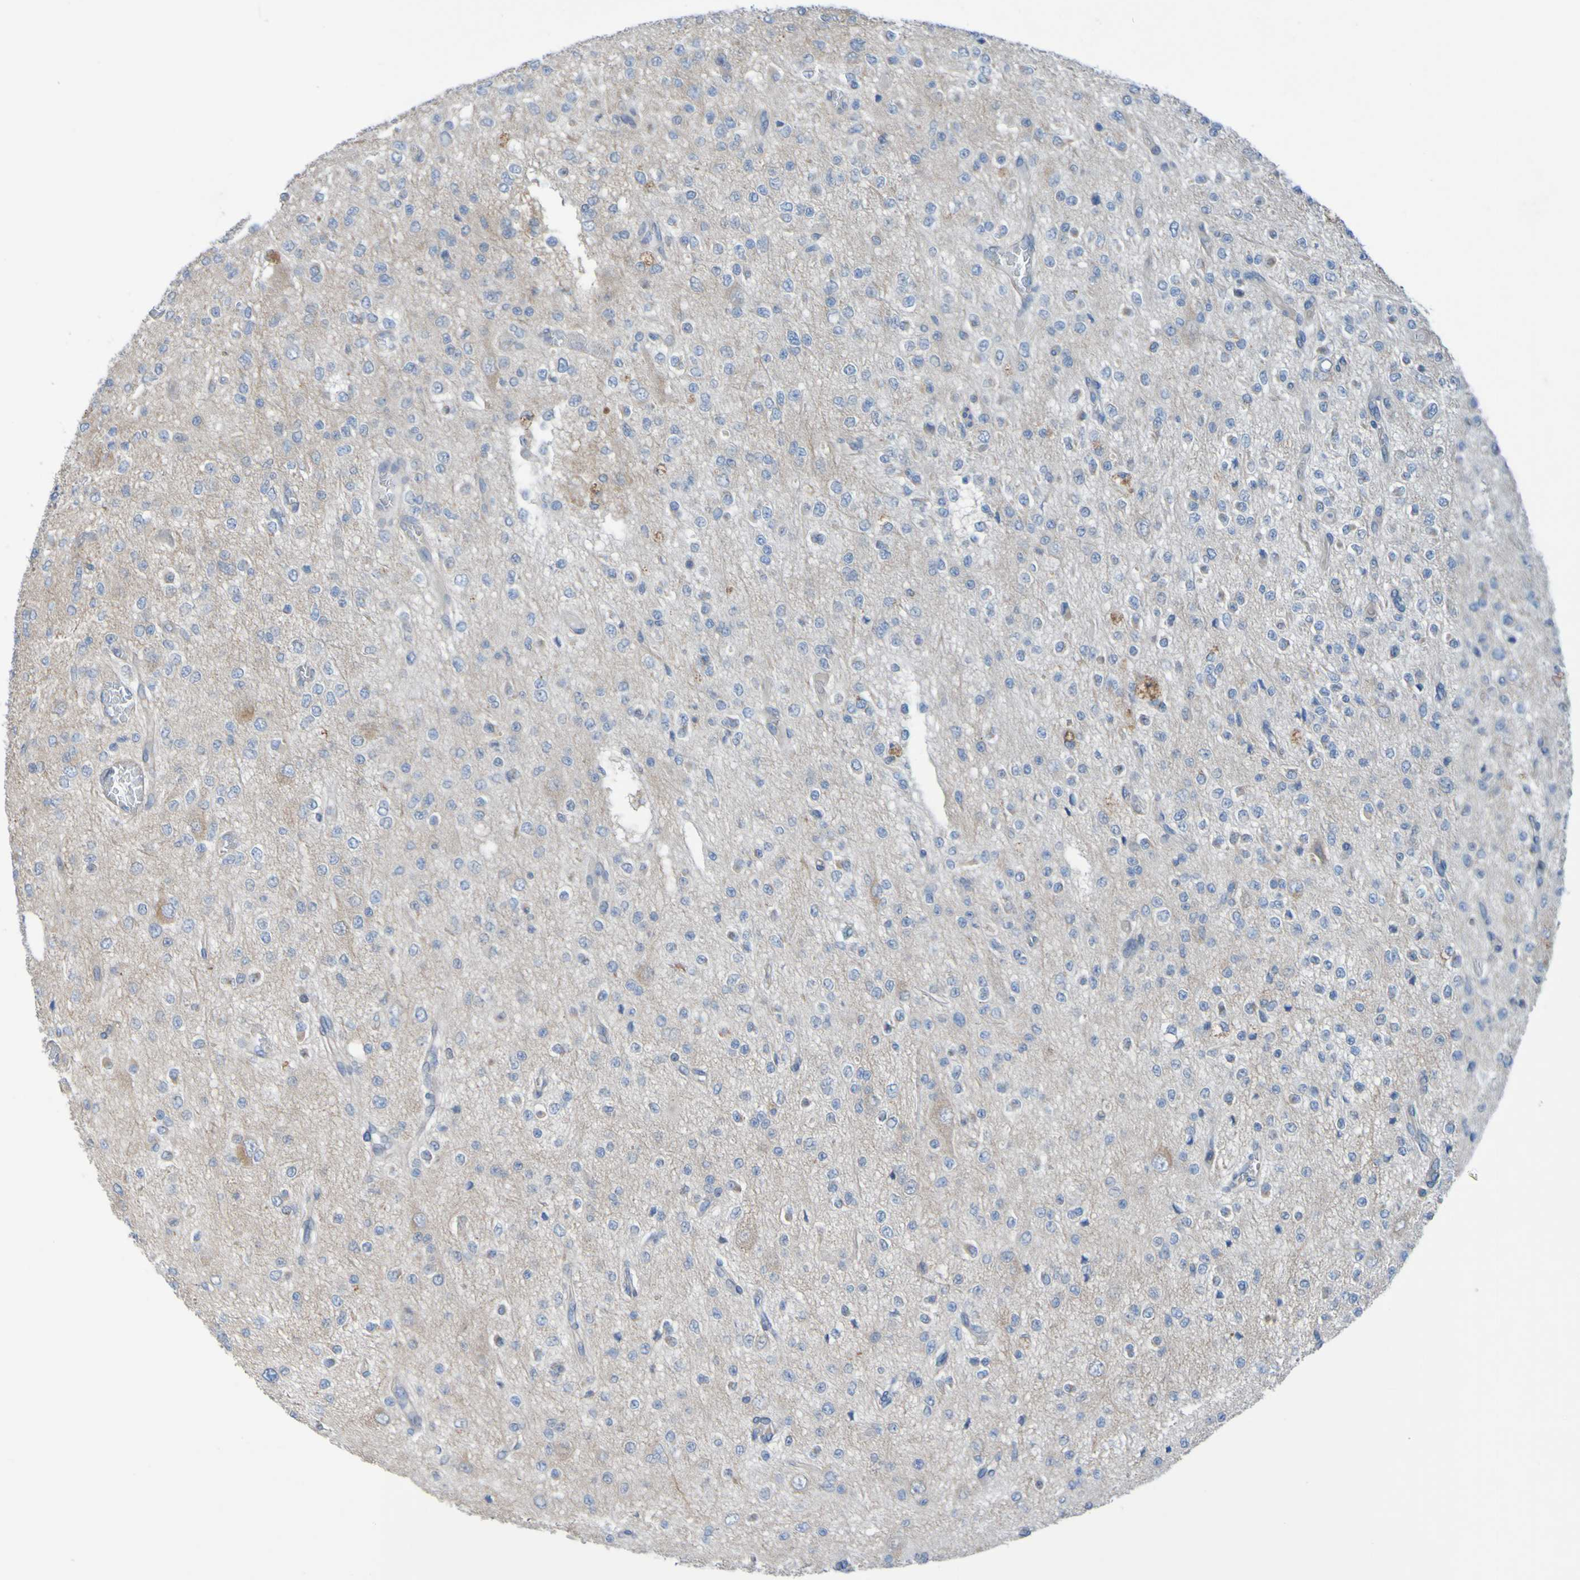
{"staining": {"intensity": "weak", "quantity": "<25%", "location": "cytoplasmic/membranous"}, "tissue": "glioma", "cell_type": "Tumor cells", "image_type": "cancer", "snomed": [{"axis": "morphology", "description": "Glioma, malignant, Low grade"}, {"axis": "topography", "description": "Brain"}], "caption": "This image is of glioma stained with immunohistochemistry (IHC) to label a protein in brown with the nuclei are counter-stained blue. There is no positivity in tumor cells.", "gene": "NPRL3", "patient": {"sex": "male", "age": 38}}